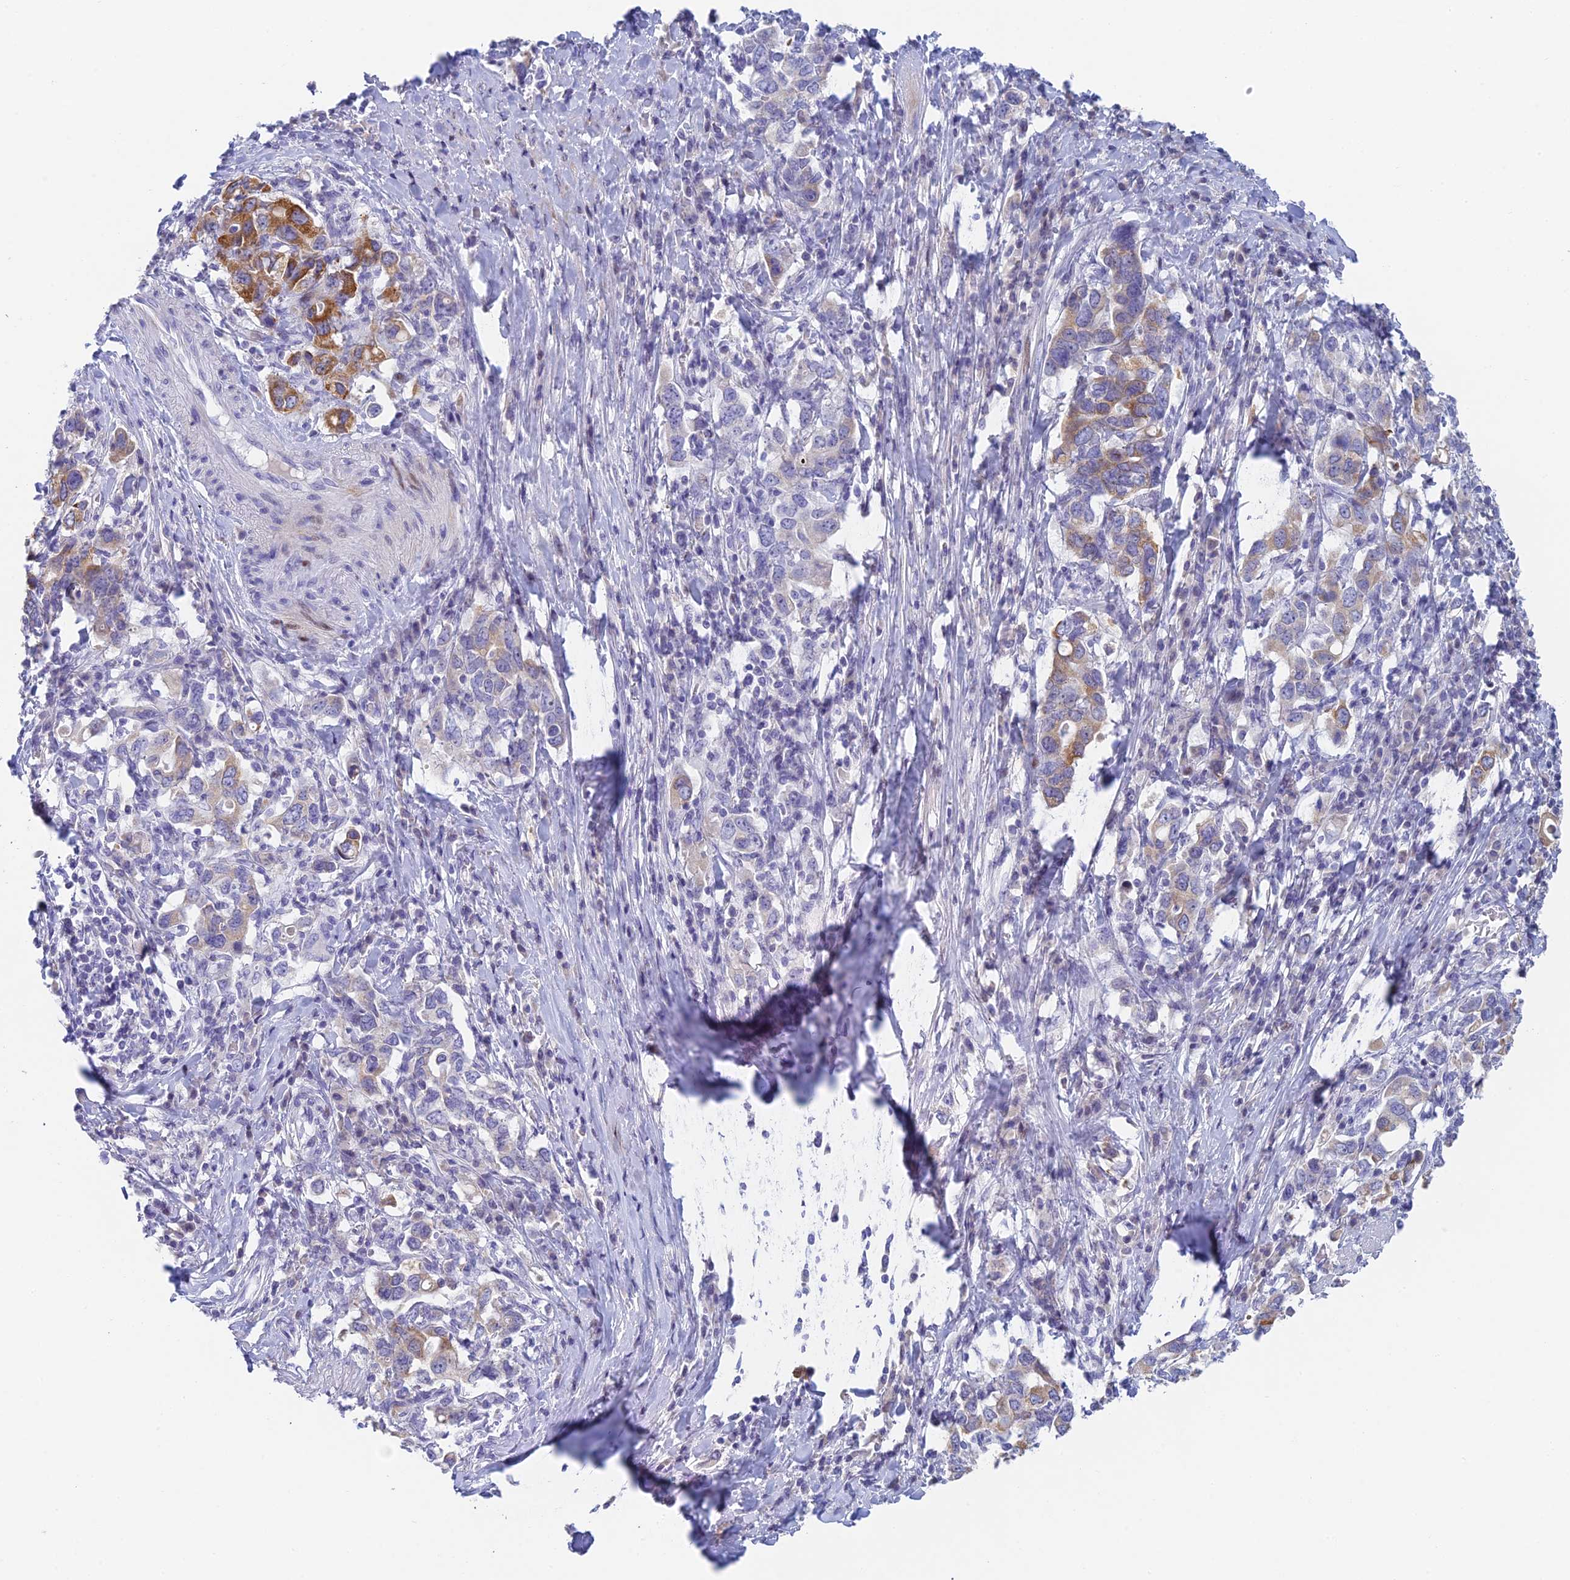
{"staining": {"intensity": "moderate", "quantity": "25%-75%", "location": "cytoplasmic/membranous"}, "tissue": "stomach cancer", "cell_type": "Tumor cells", "image_type": "cancer", "snomed": [{"axis": "morphology", "description": "Adenocarcinoma, NOS"}, {"axis": "topography", "description": "Stomach, upper"}, {"axis": "topography", "description": "Stomach"}], "caption": "A histopathology image showing moderate cytoplasmic/membranous staining in approximately 25%-75% of tumor cells in adenocarcinoma (stomach), as visualized by brown immunohistochemical staining.", "gene": "REXO5", "patient": {"sex": "male", "age": 62}}